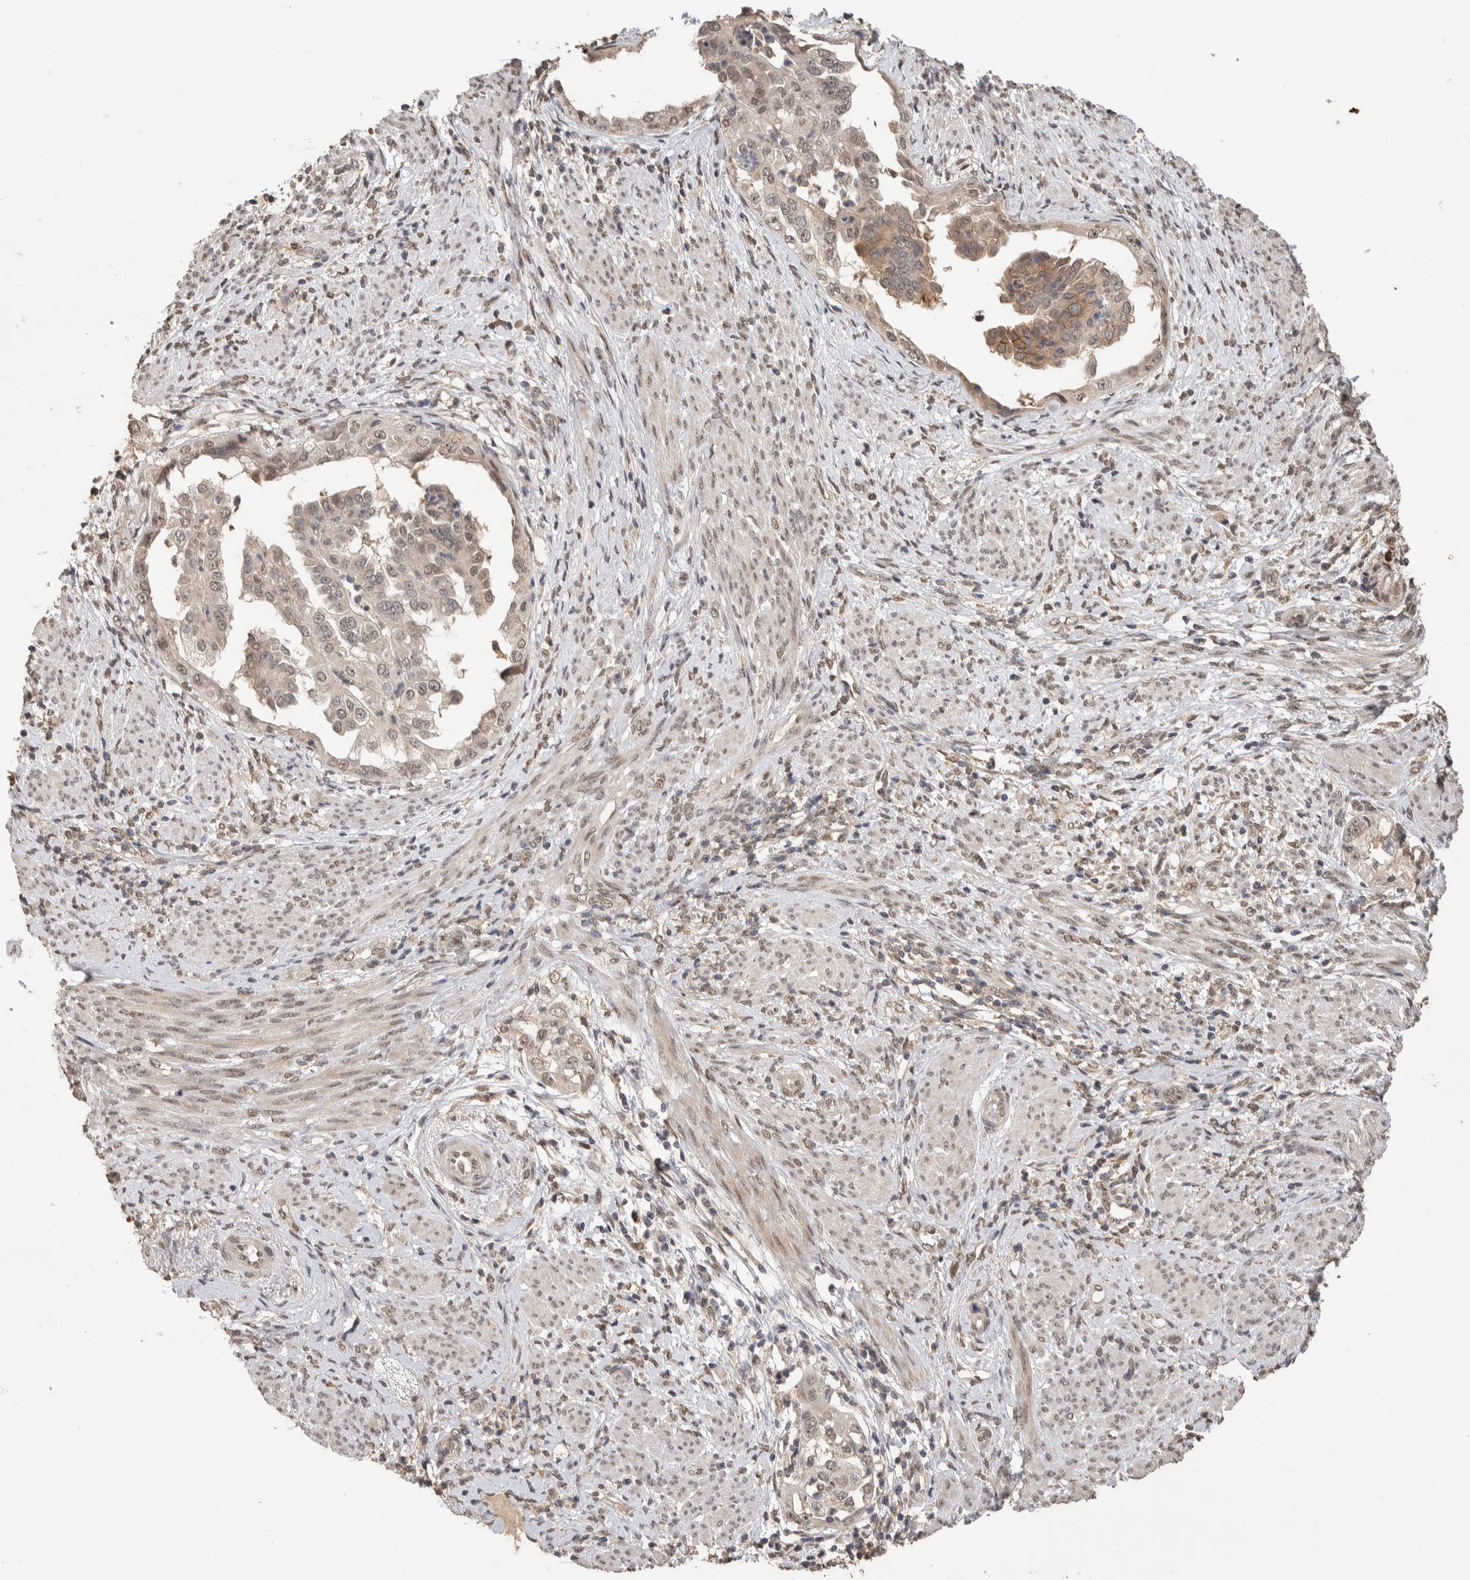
{"staining": {"intensity": "weak", "quantity": "<25%", "location": "cytoplasmic/membranous,nuclear"}, "tissue": "endometrial cancer", "cell_type": "Tumor cells", "image_type": "cancer", "snomed": [{"axis": "morphology", "description": "Adenocarcinoma, NOS"}, {"axis": "topography", "description": "Endometrium"}], "caption": "Immunohistochemistry (IHC) of endometrial cancer exhibits no expression in tumor cells.", "gene": "CYSRT1", "patient": {"sex": "female", "age": 85}}